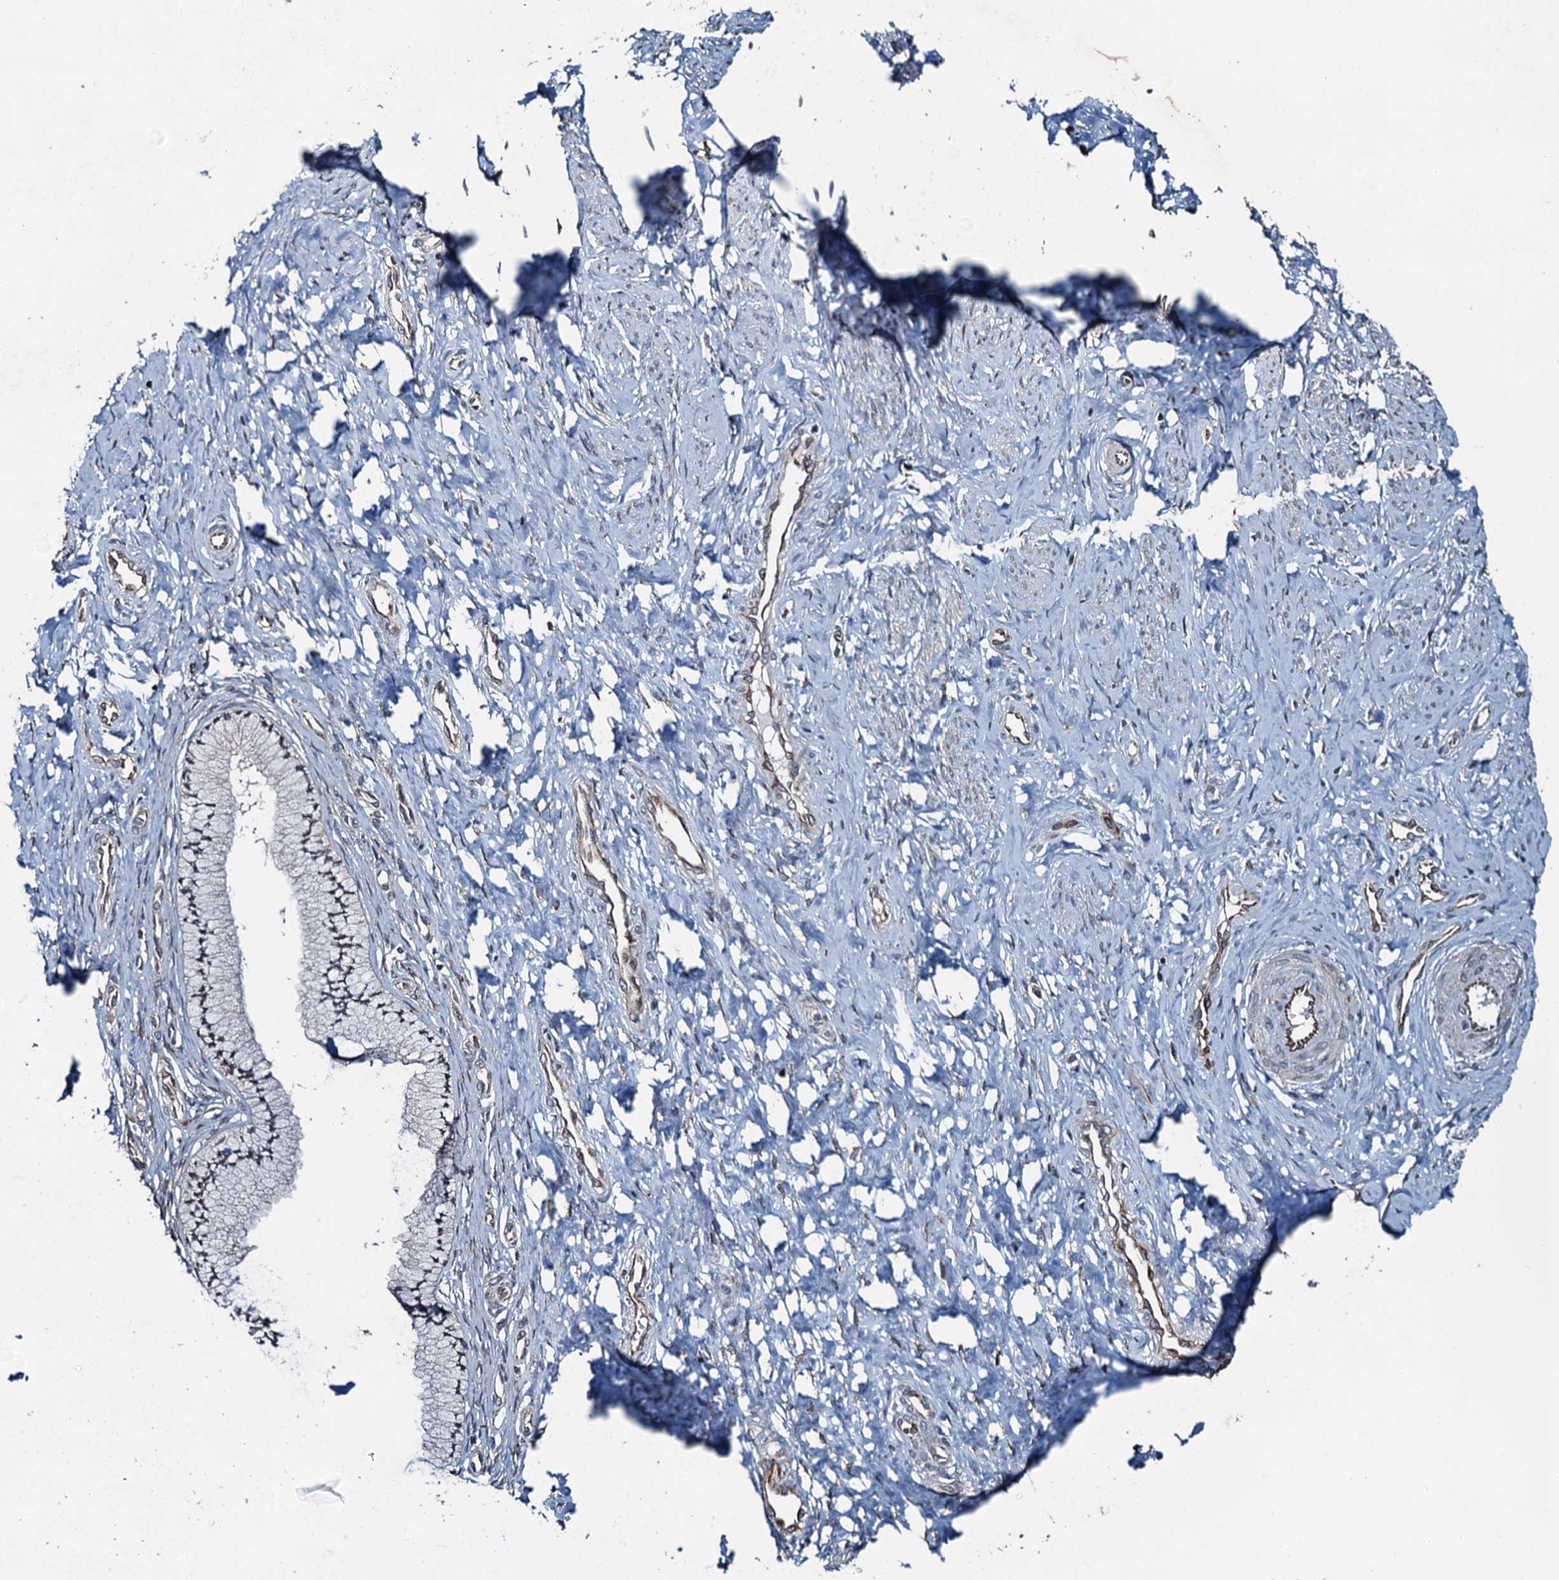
{"staining": {"intensity": "weak", "quantity": "<25%", "location": "cytoplasmic/membranous"}, "tissue": "cervix", "cell_type": "Glandular cells", "image_type": "normal", "snomed": [{"axis": "morphology", "description": "Normal tissue, NOS"}, {"axis": "topography", "description": "Cervix"}], "caption": "High power microscopy micrograph of an immunohistochemistry (IHC) micrograph of normal cervix, revealing no significant positivity in glandular cells.", "gene": "WHAMM", "patient": {"sex": "female", "age": 36}}